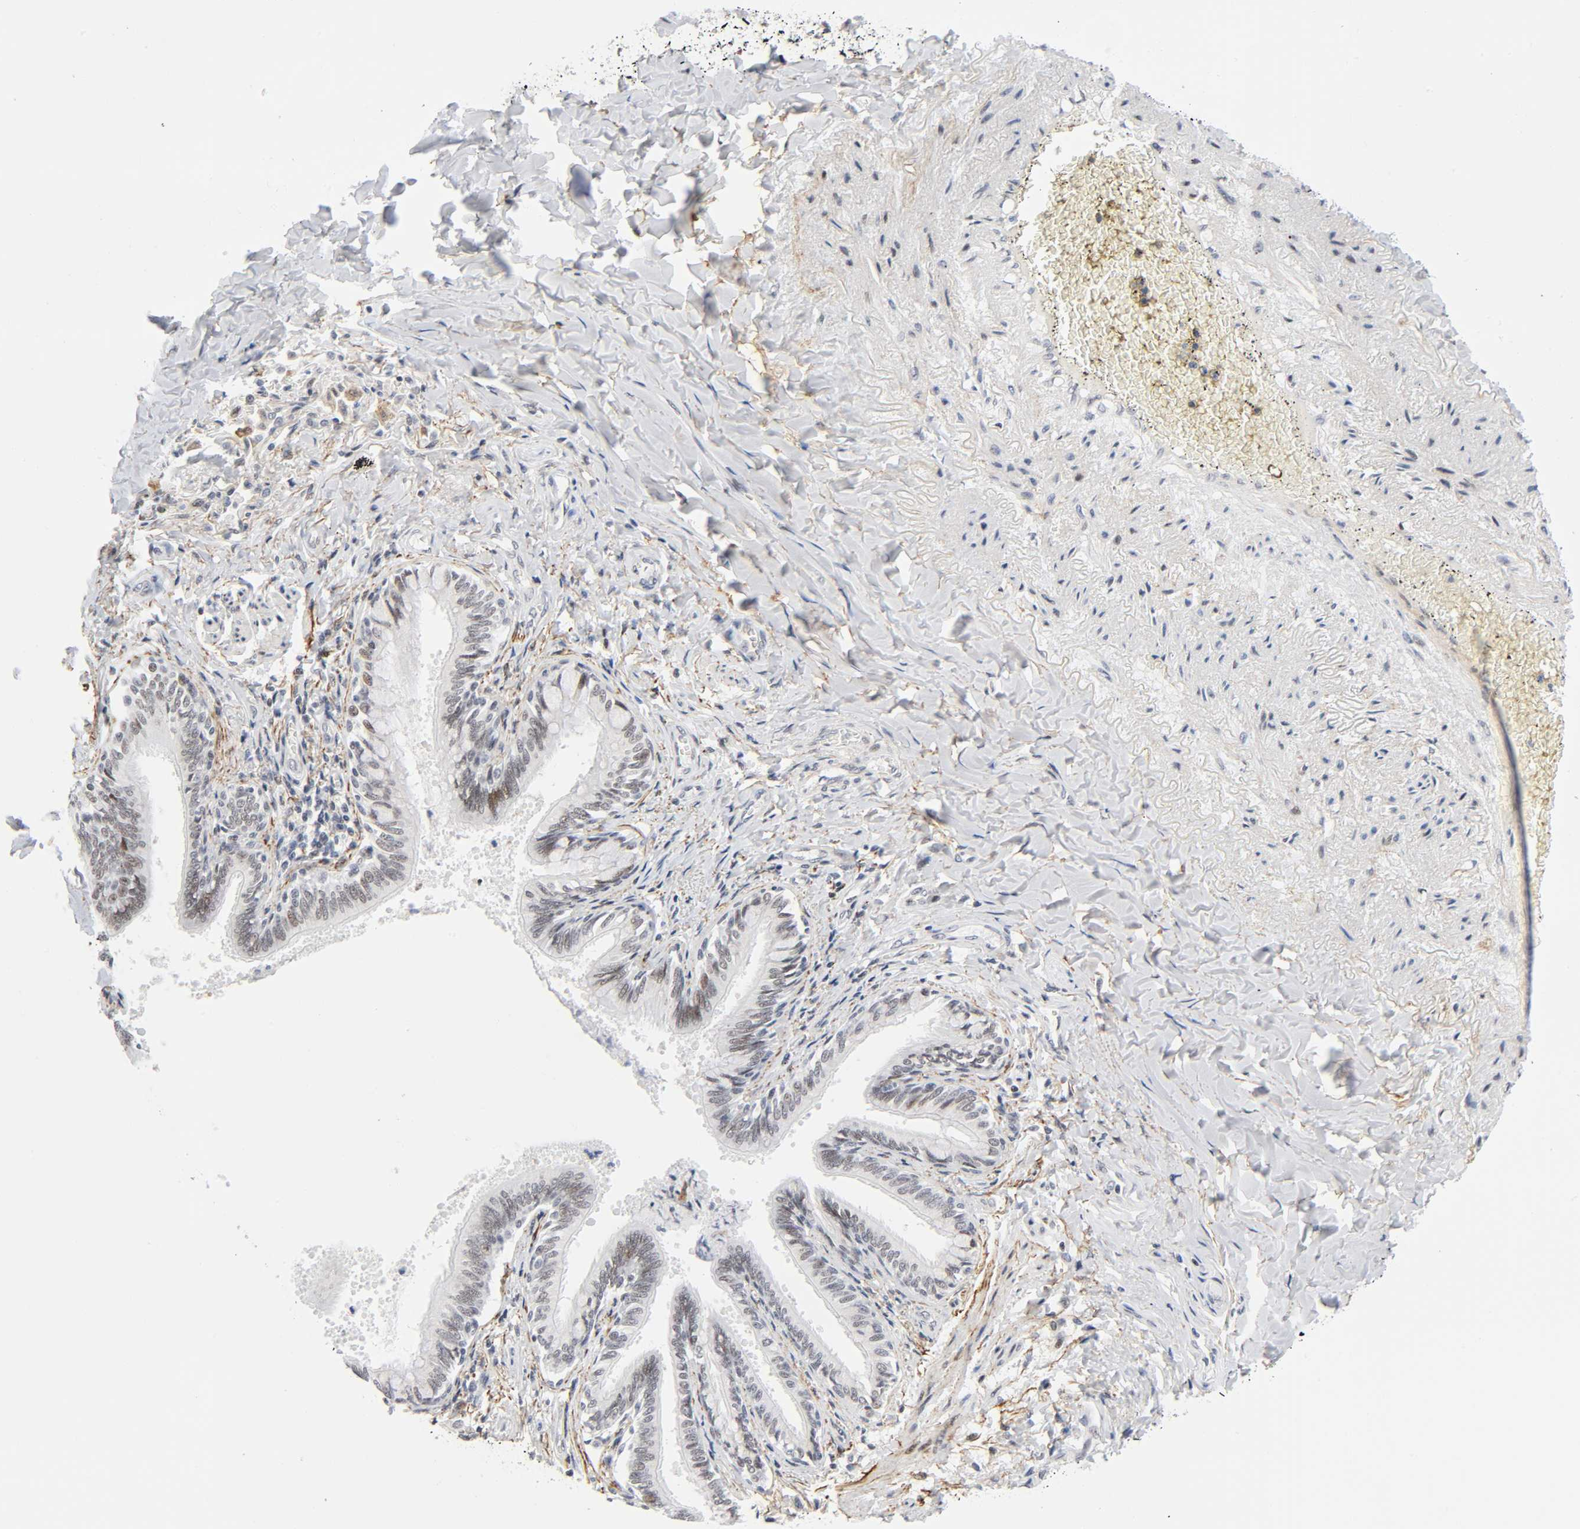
{"staining": {"intensity": "moderate", "quantity": ">75%", "location": "nuclear"}, "tissue": "bronchus", "cell_type": "Respiratory epithelial cells", "image_type": "normal", "snomed": [{"axis": "morphology", "description": "Normal tissue, NOS"}, {"axis": "topography", "description": "Lung"}], "caption": "Respiratory epithelial cells display medium levels of moderate nuclear staining in approximately >75% of cells in benign bronchus. (IHC, brightfield microscopy, high magnification).", "gene": "DIDO1", "patient": {"sex": "male", "age": 64}}